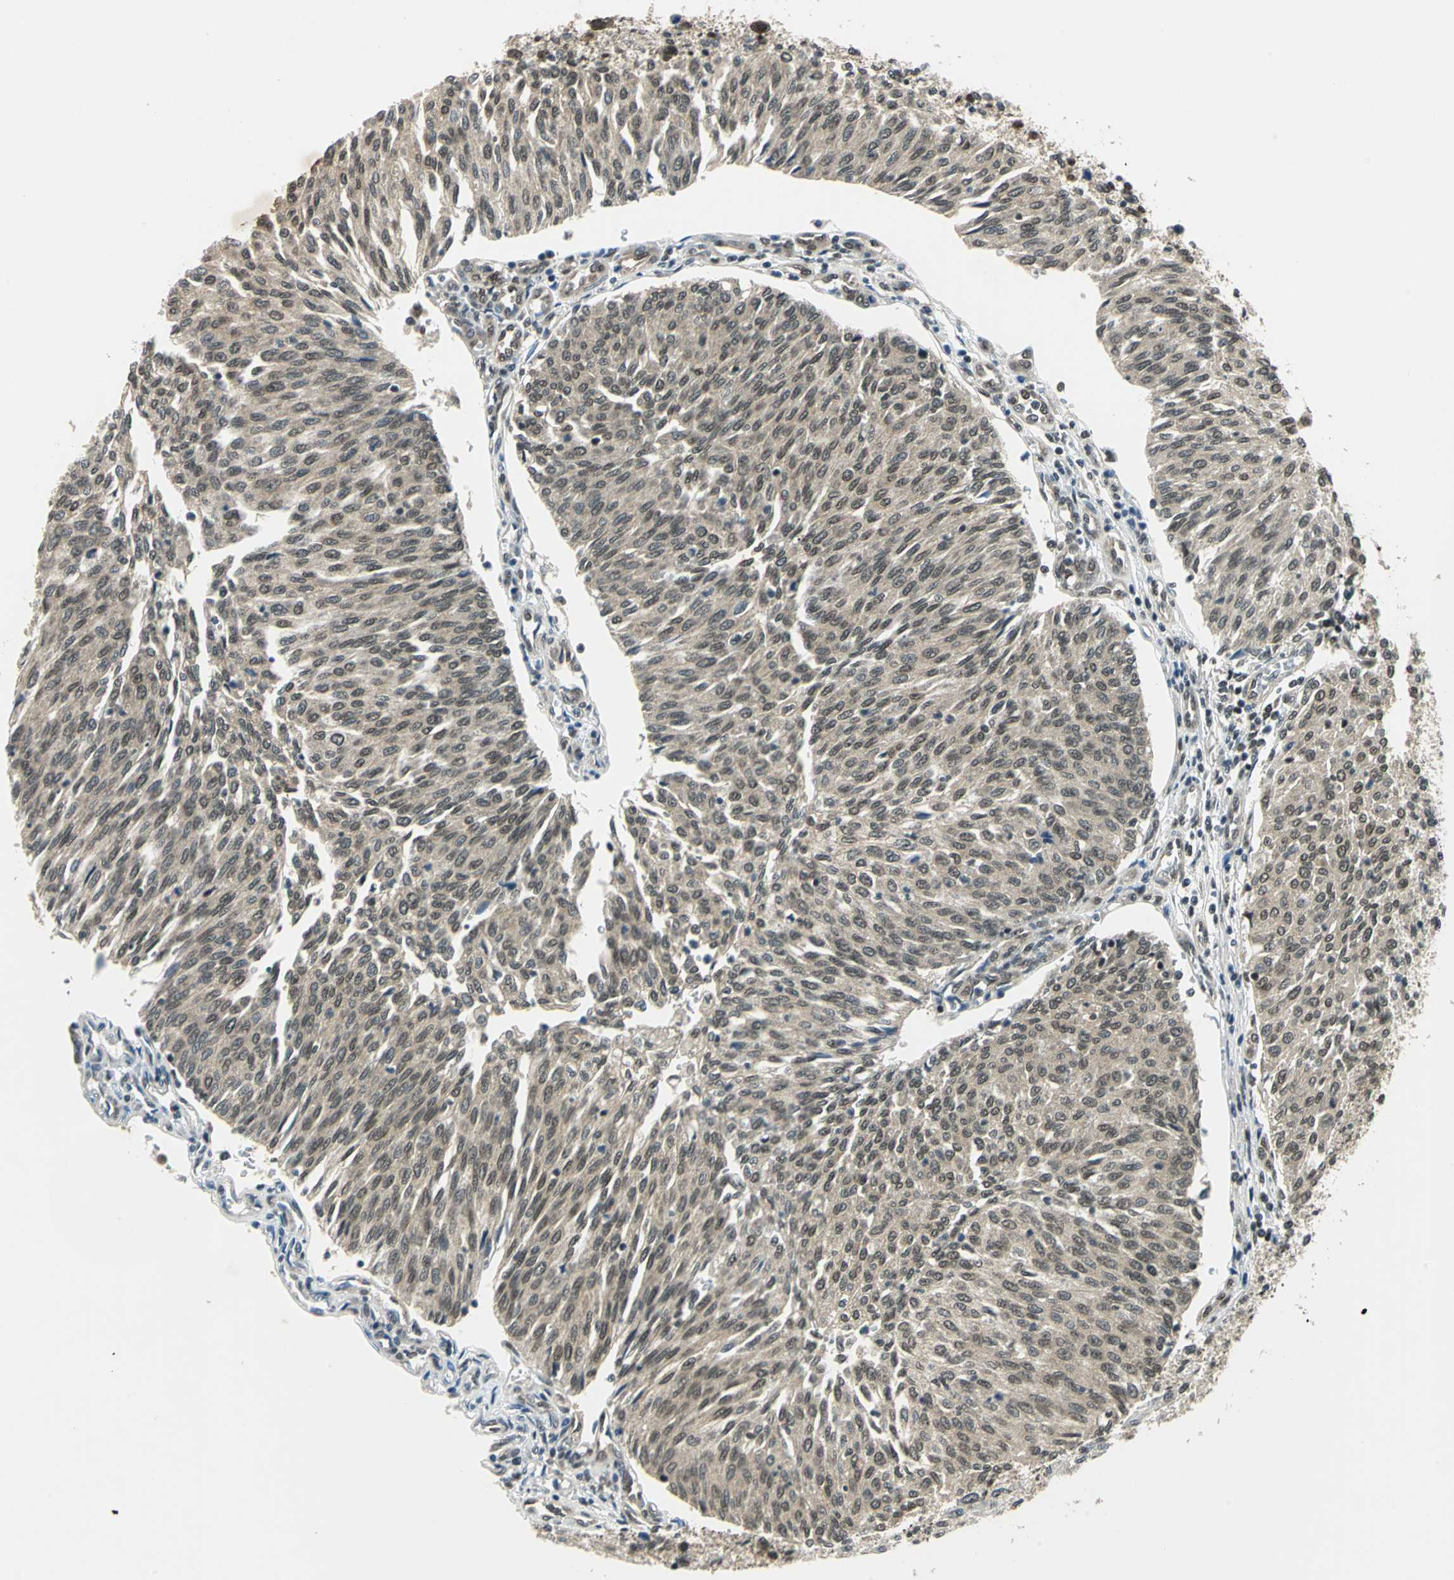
{"staining": {"intensity": "moderate", "quantity": ">75%", "location": "cytoplasmic/membranous,nuclear"}, "tissue": "urothelial cancer", "cell_type": "Tumor cells", "image_type": "cancer", "snomed": [{"axis": "morphology", "description": "Urothelial carcinoma, Low grade"}, {"axis": "topography", "description": "Urinary bladder"}], "caption": "This is an image of IHC staining of urothelial cancer, which shows moderate staining in the cytoplasmic/membranous and nuclear of tumor cells.", "gene": "RBM14", "patient": {"sex": "female", "age": 79}}